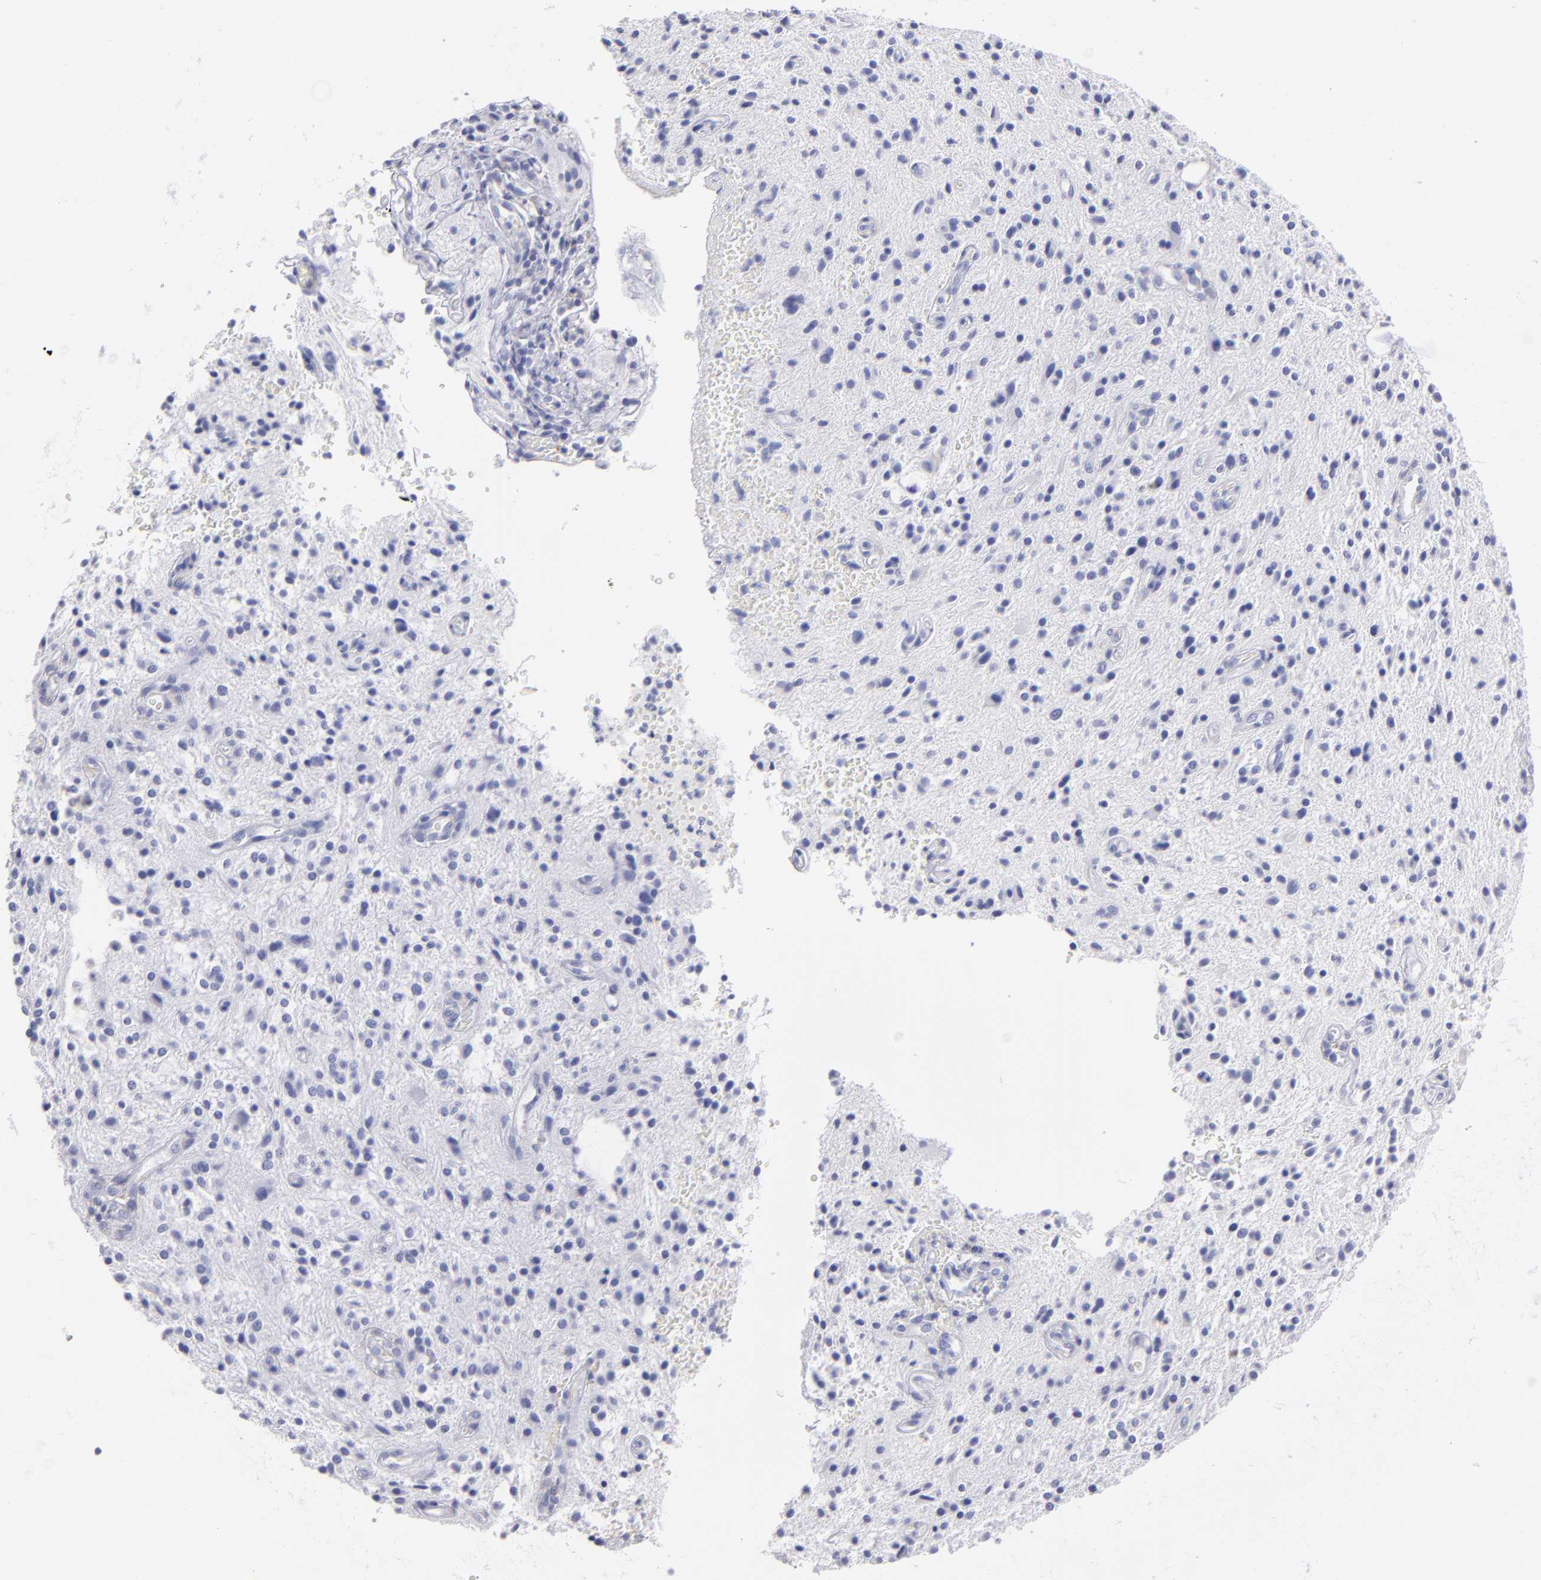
{"staining": {"intensity": "negative", "quantity": "none", "location": "none"}, "tissue": "glioma", "cell_type": "Tumor cells", "image_type": "cancer", "snomed": [{"axis": "morphology", "description": "Glioma, malignant, NOS"}, {"axis": "topography", "description": "Cerebellum"}], "caption": "This histopathology image is of glioma stained with immunohistochemistry (IHC) to label a protein in brown with the nuclei are counter-stained blue. There is no staining in tumor cells.", "gene": "MB", "patient": {"sex": "female", "age": 10}}